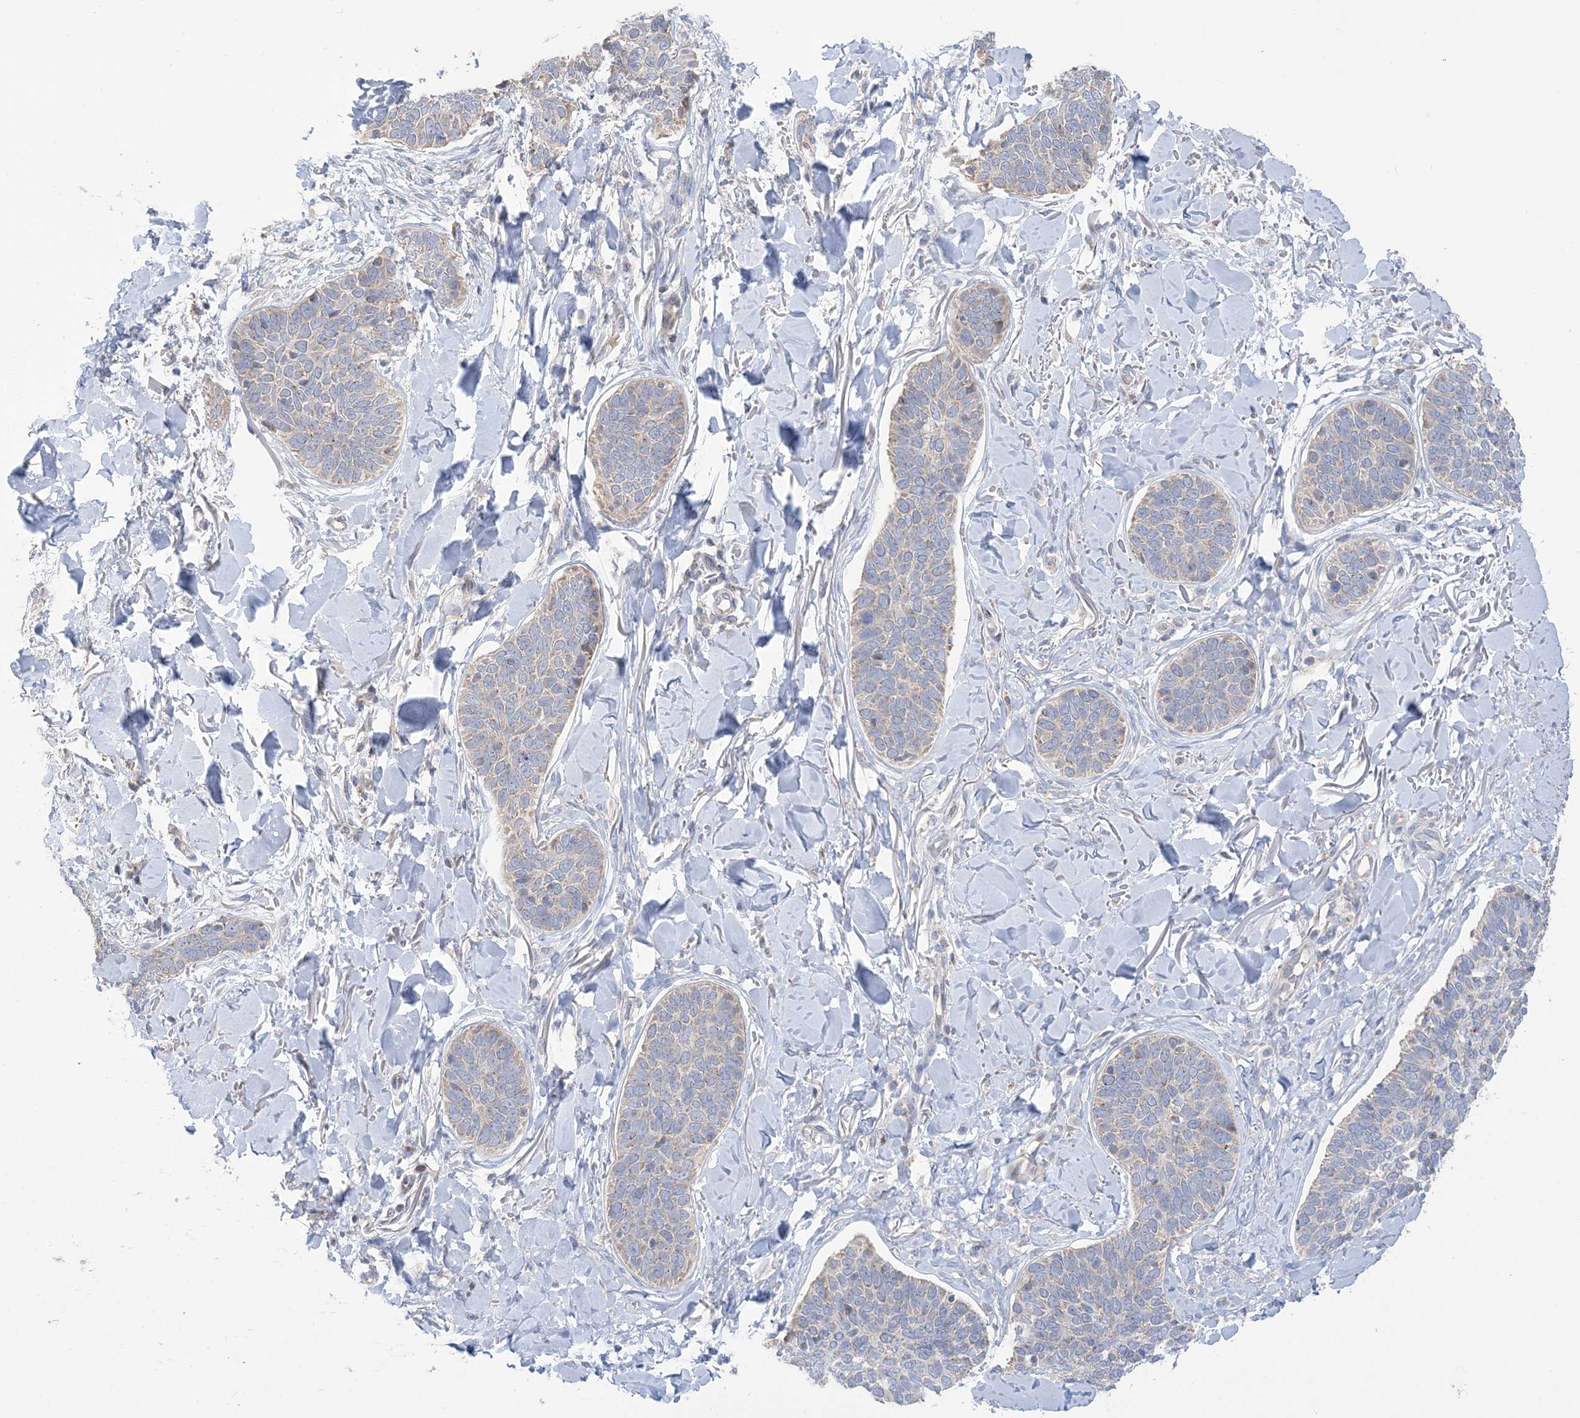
{"staining": {"intensity": "negative", "quantity": "none", "location": "none"}, "tissue": "skin cancer", "cell_type": "Tumor cells", "image_type": "cancer", "snomed": [{"axis": "morphology", "description": "Basal cell carcinoma"}, {"axis": "topography", "description": "Skin"}], "caption": "High power microscopy histopathology image of an immunohistochemistry histopathology image of skin basal cell carcinoma, revealing no significant staining in tumor cells.", "gene": "CLEC16A", "patient": {"sex": "male", "age": 85}}